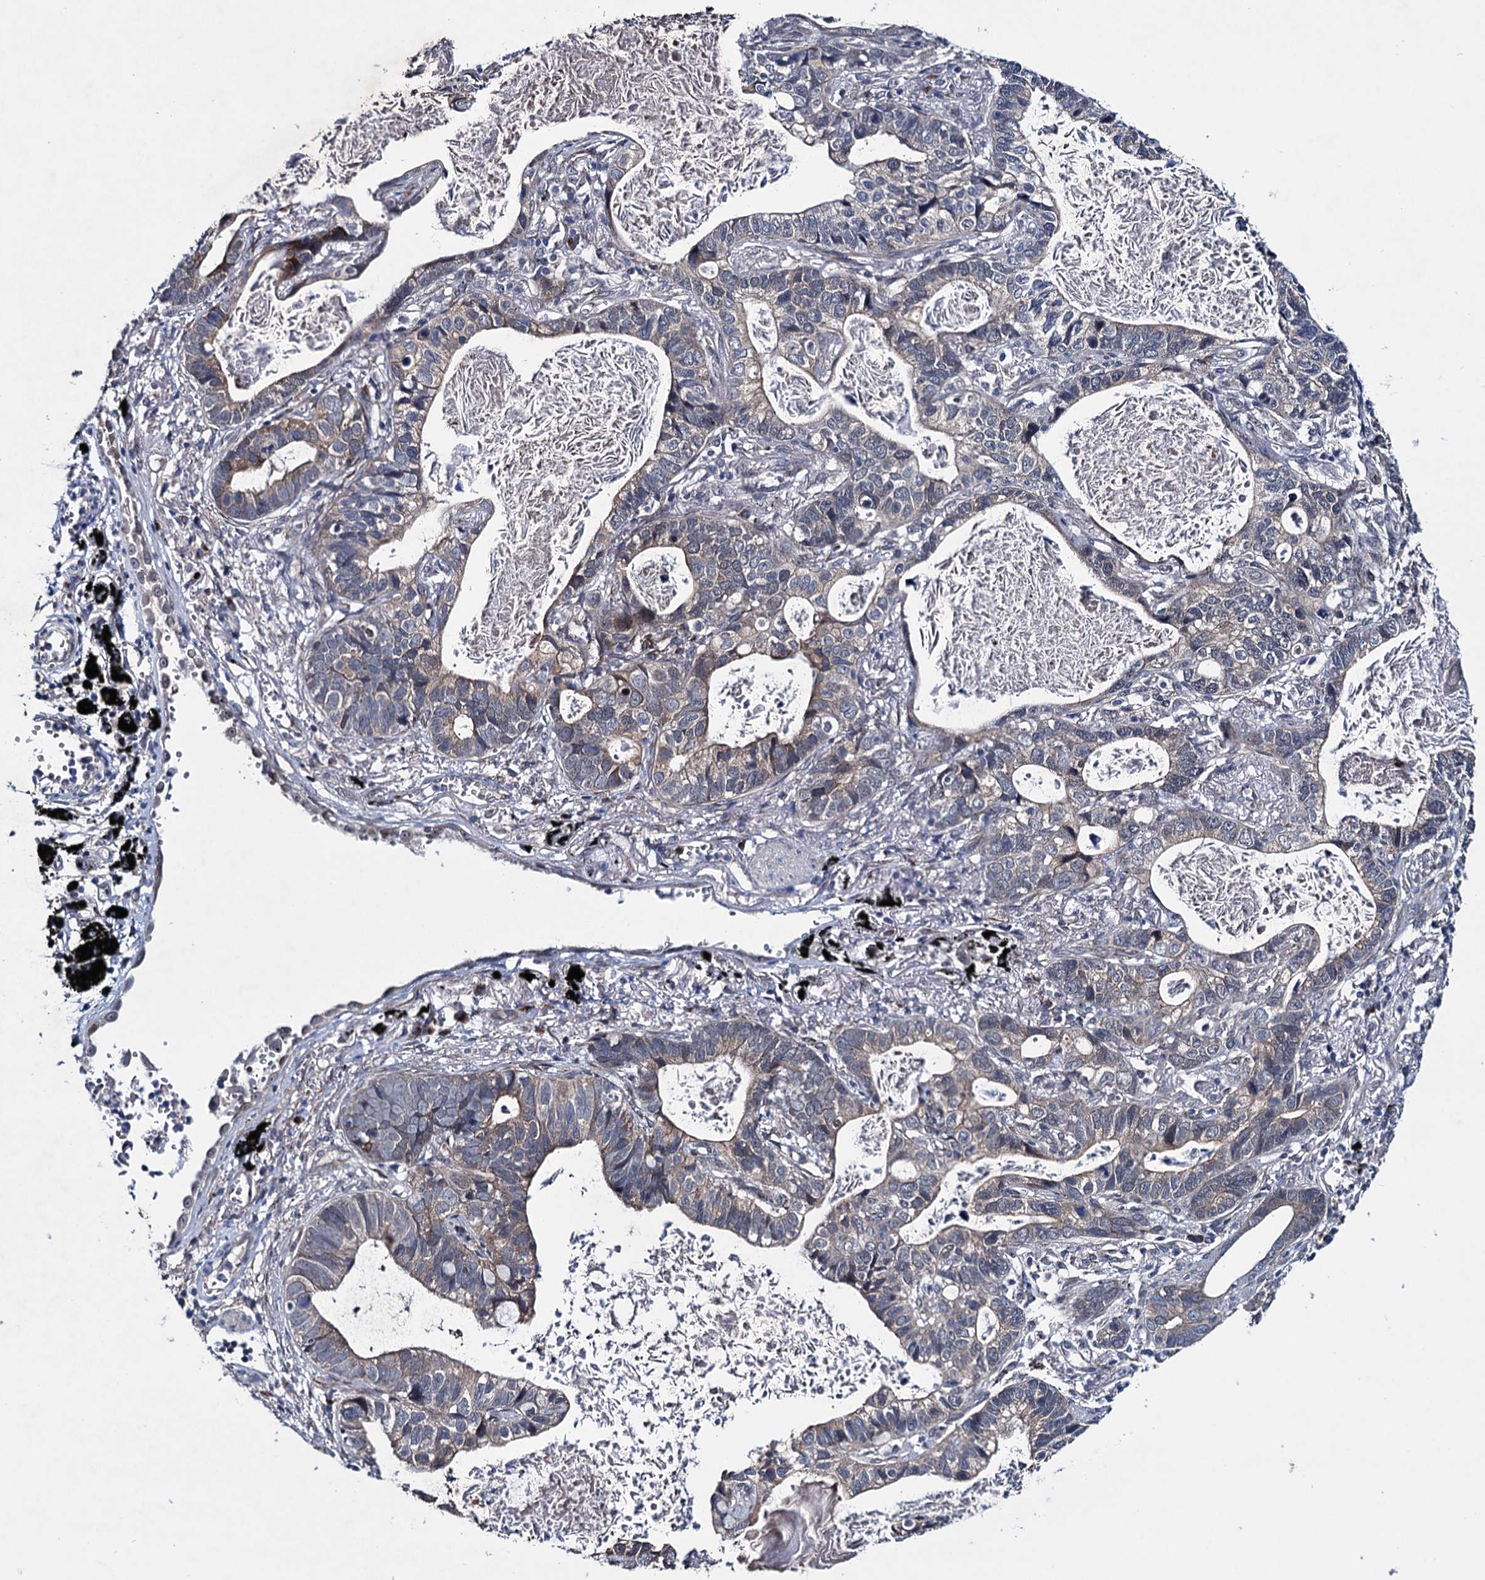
{"staining": {"intensity": "weak", "quantity": "<25%", "location": "cytoplasmic/membranous"}, "tissue": "lung cancer", "cell_type": "Tumor cells", "image_type": "cancer", "snomed": [{"axis": "morphology", "description": "Adenocarcinoma, NOS"}, {"axis": "topography", "description": "Lung"}], "caption": "This is a image of immunohistochemistry staining of adenocarcinoma (lung), which shows no expression in tumor cells.", "gene": "EYA4", "patient": {"sex": "male", "age": 67}}